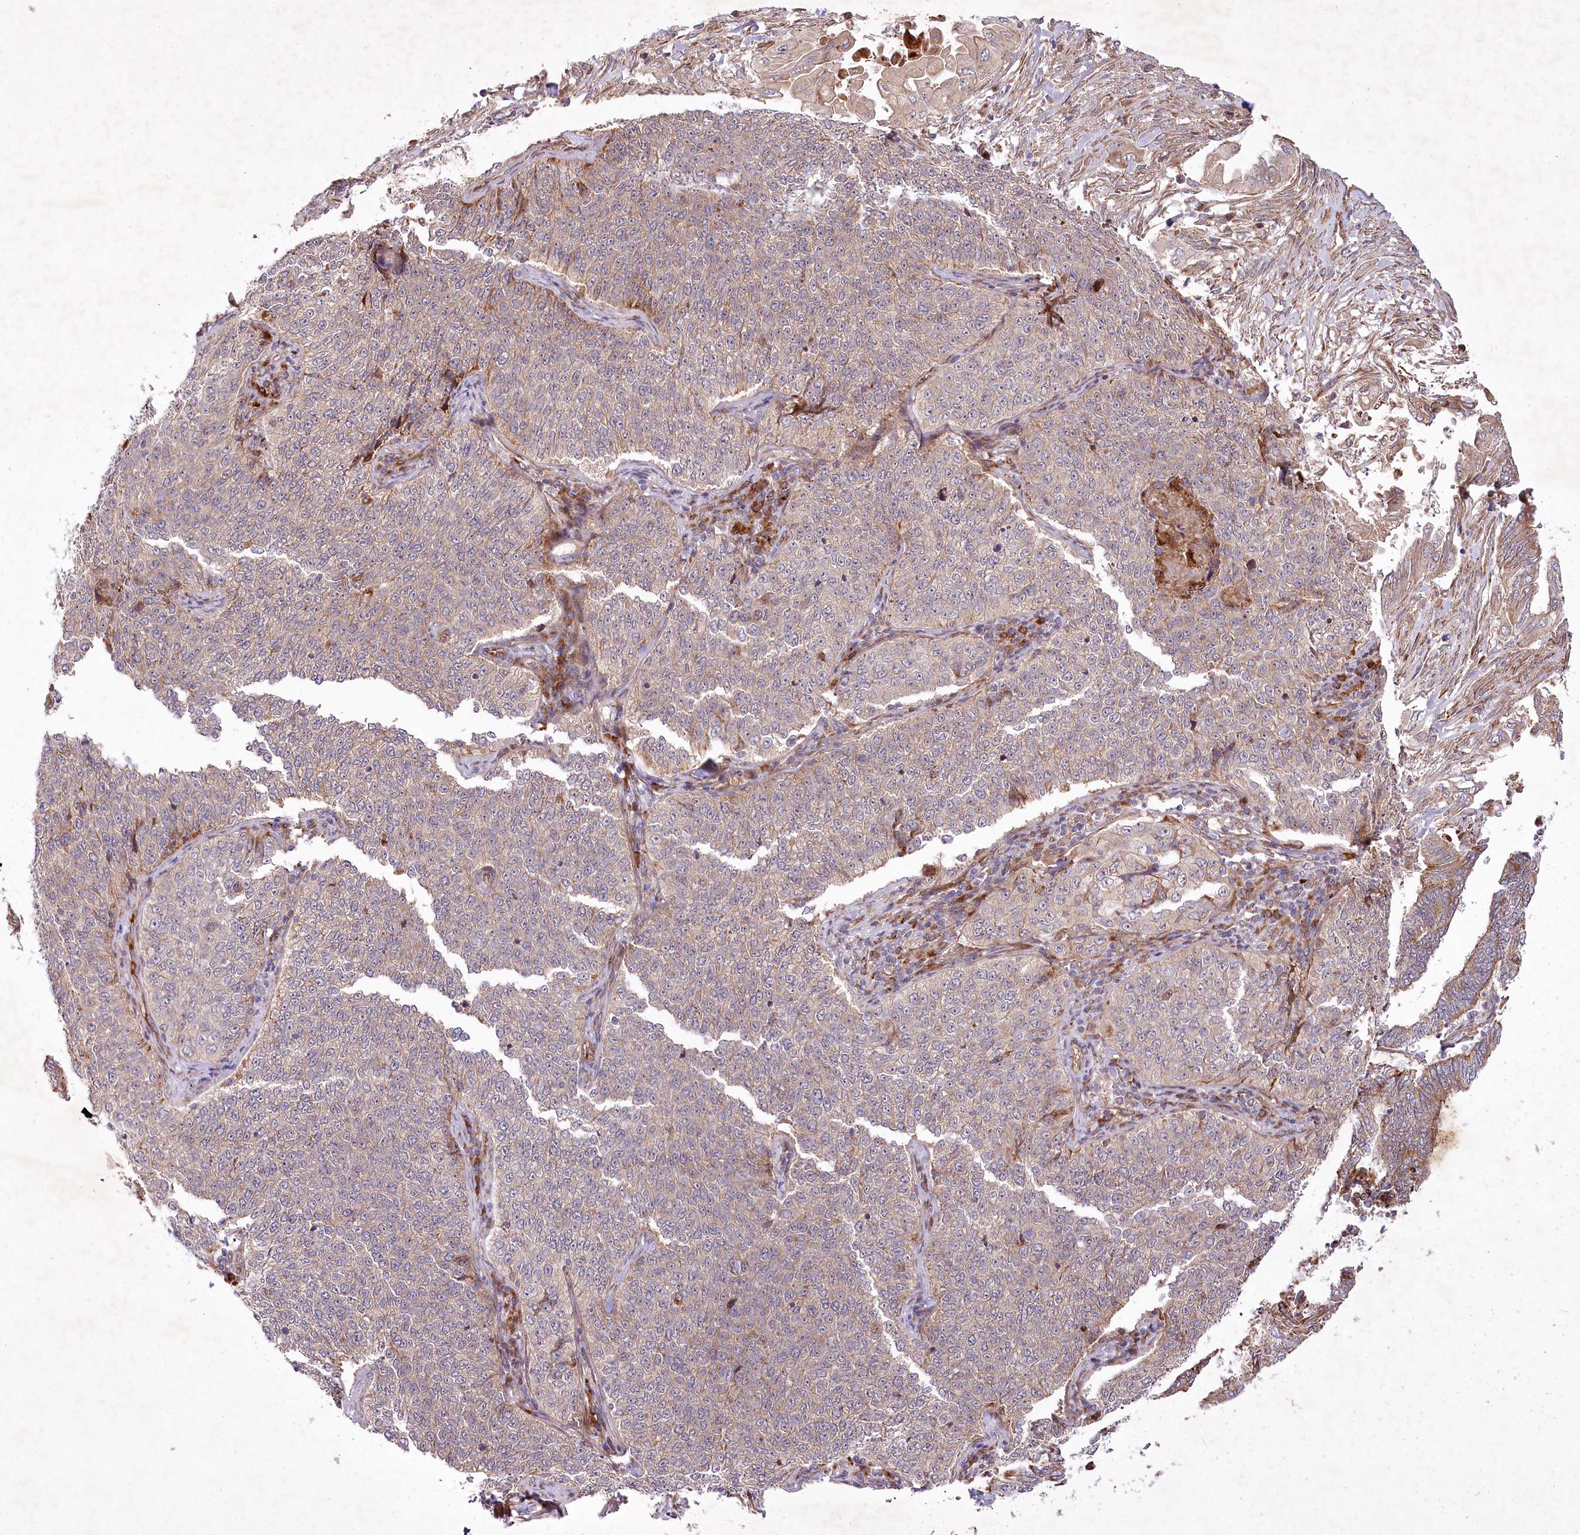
{"staining": {"intensity": "weak", "quantity": "25%-75%", "location": "cytoplasmic/membranous"}, "tissue": "cervical cancer", "cell_type": "Tumor cells", "image_type": "cancer", "snomed": [{"axis": "morphology", "description": "Squamous cell carcinoma, NOS"}, {"axis": "topography", "description": "Cervix"}], "caption": "High-magnification brightfield microscopy of cervical cancer (squamous cell carcinoma) stained with DAB (brown) and counterstained with hematoxylin (blue). tumor cells exhibit weak cytoplasmic/membranous staining is seen in approximately25%-75% of cells.", "gene": "PSTK", "patient": {"sex": "female", "age": 35}}